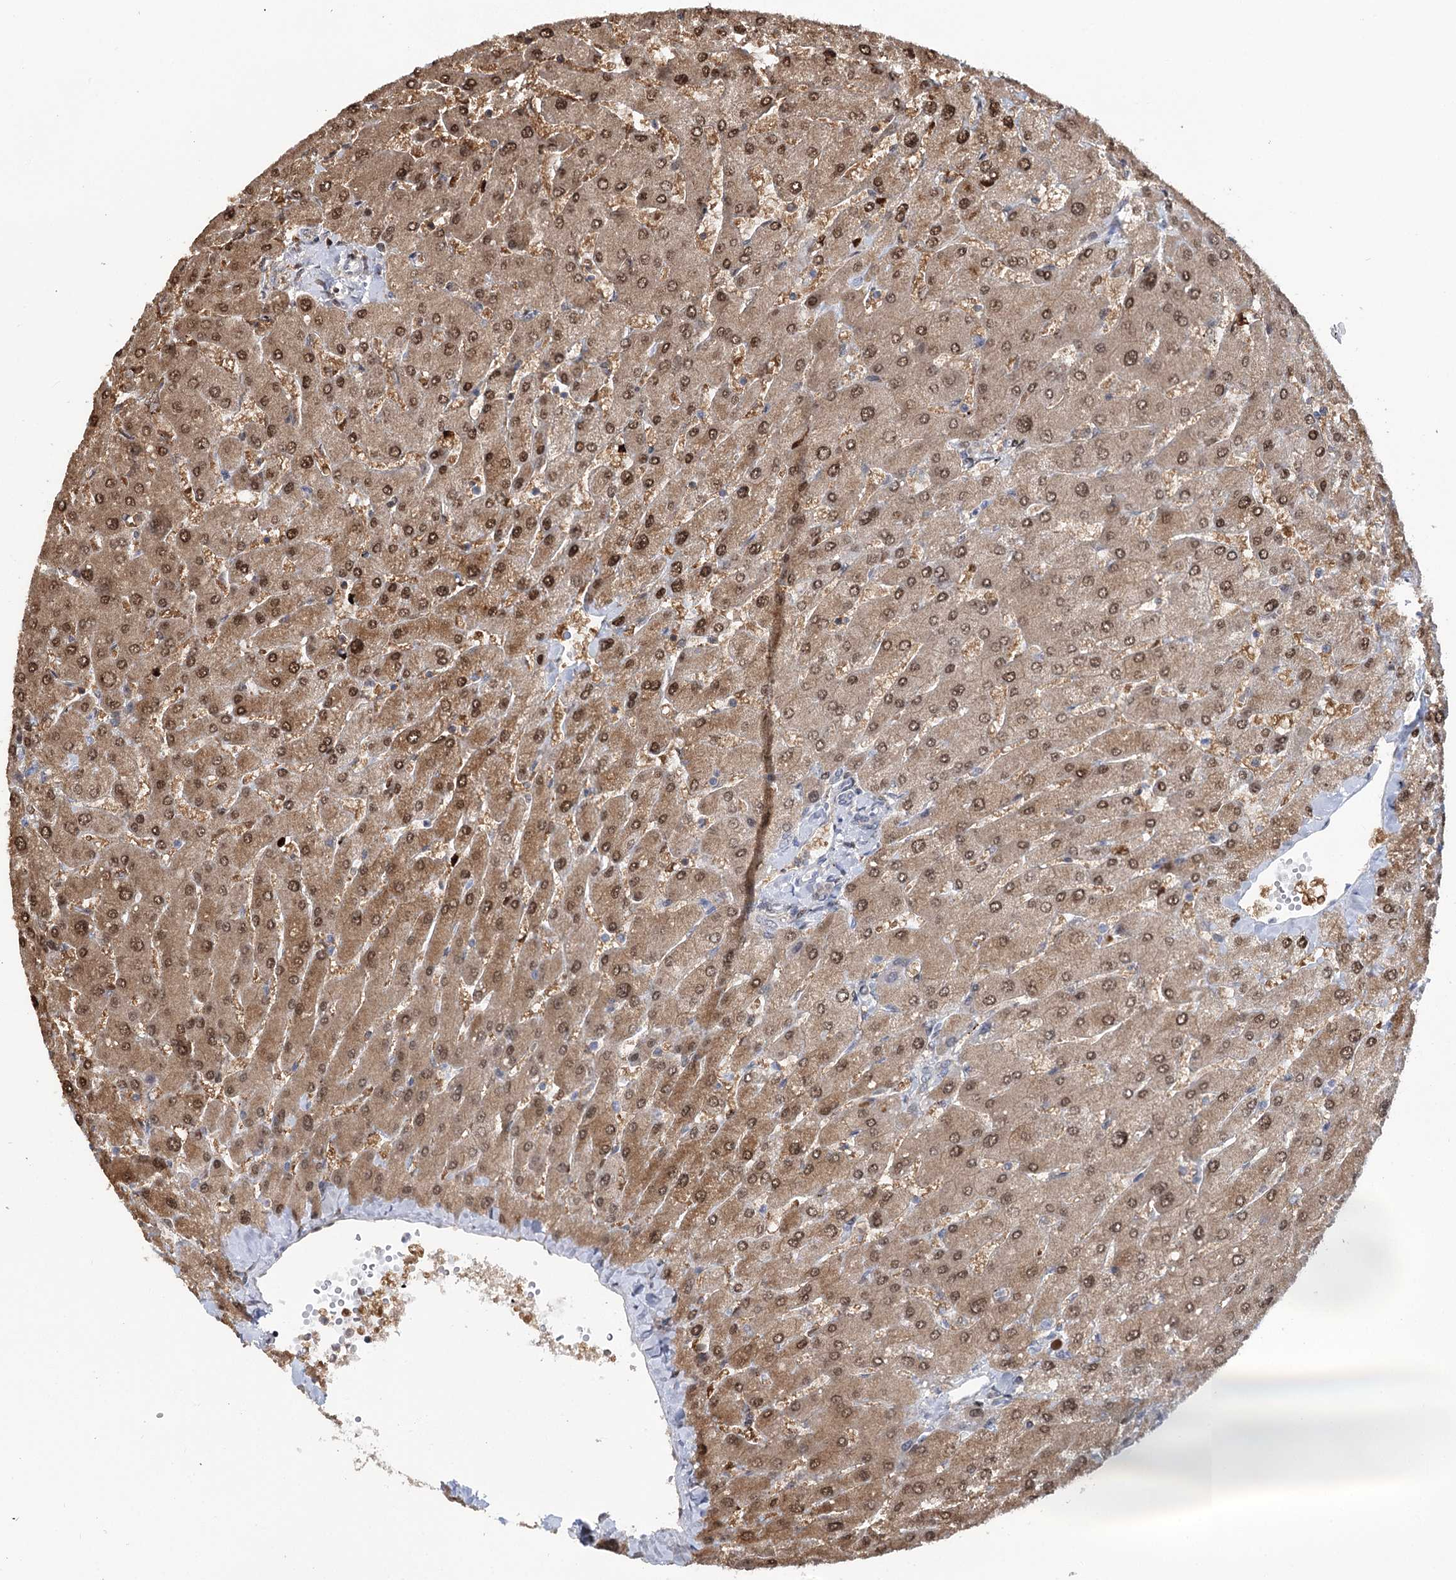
{"staining": {"intensity": "negative", "quantity": "none", "location": "none"}, "tissue": "liver", "cell_type": "Cholangiocytes", "image_type": "normal", "snomed": [{"axis": "morphology", "description": "Normal tissue, NOS"}, {"axis": "topography", "description": "Liver"}], "caption": "Immunohistochemistry (IHC) of normal liver shows no expression in cholangiocytes.", "gene": "PTGR1", "patient": {"sex": "male", "age": 55}}